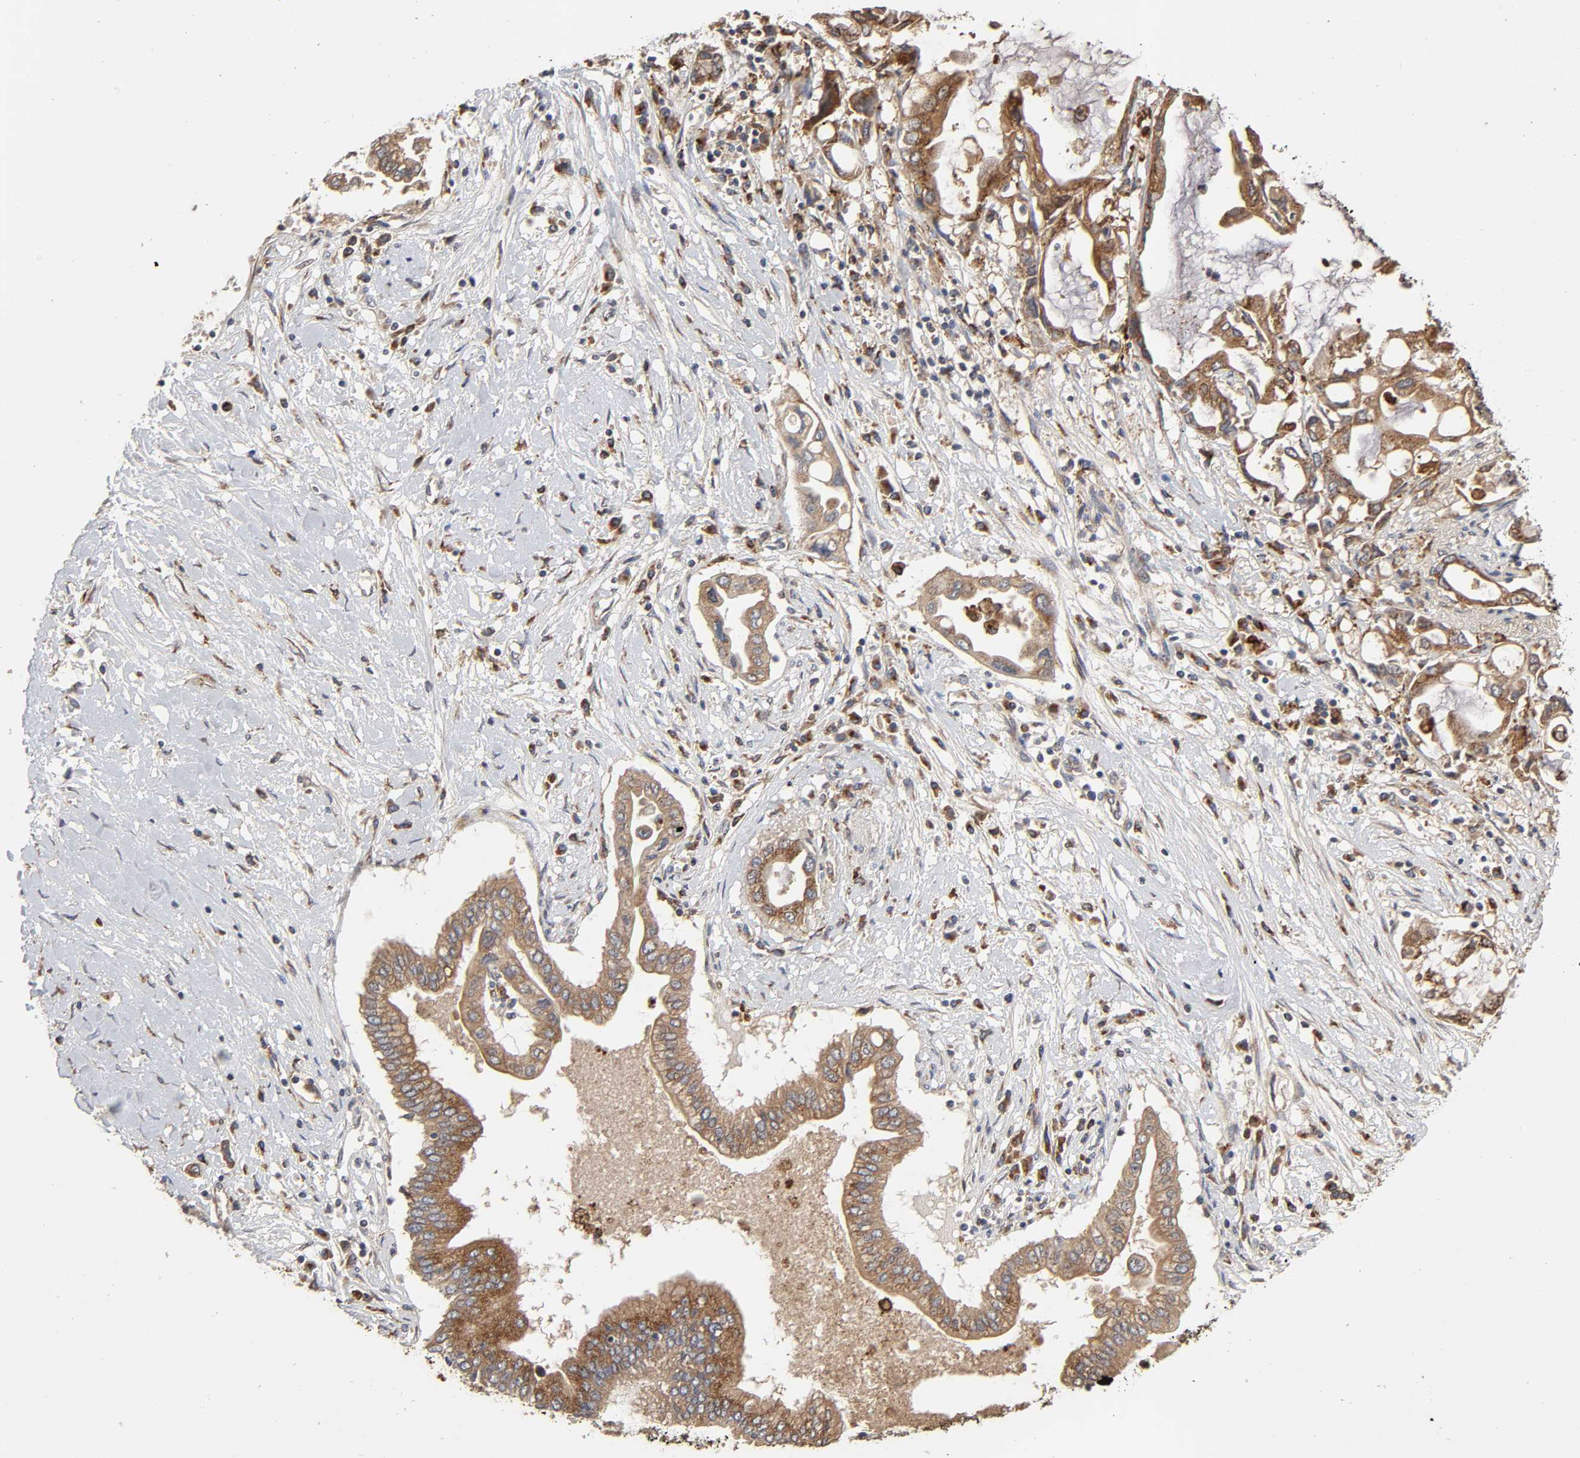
{"staining": {"intensity": "moderate", "quantity": ">75%", "location": "cytoplasmic/membranous"}, "tissue": "pancreatic cancer", "cell_type": "Tumor cells", "image_type": "cancer", "snomed": [{"axis": "morphology", "description": "Adenocarcinoma, NOS"}, {"axis": "topography", "description": "Pancreas"}], "caption": "A photomicrograph of pancreatic adenocarcinoma stained for a protein shows moderate cytoplasmic/membranous brown staining in tumor cells. (DAB IHC, brown staining for protein, blue staining for nuclei).", "gene": "GNPTG", "patient": {"sex": "female", "age": 57}}